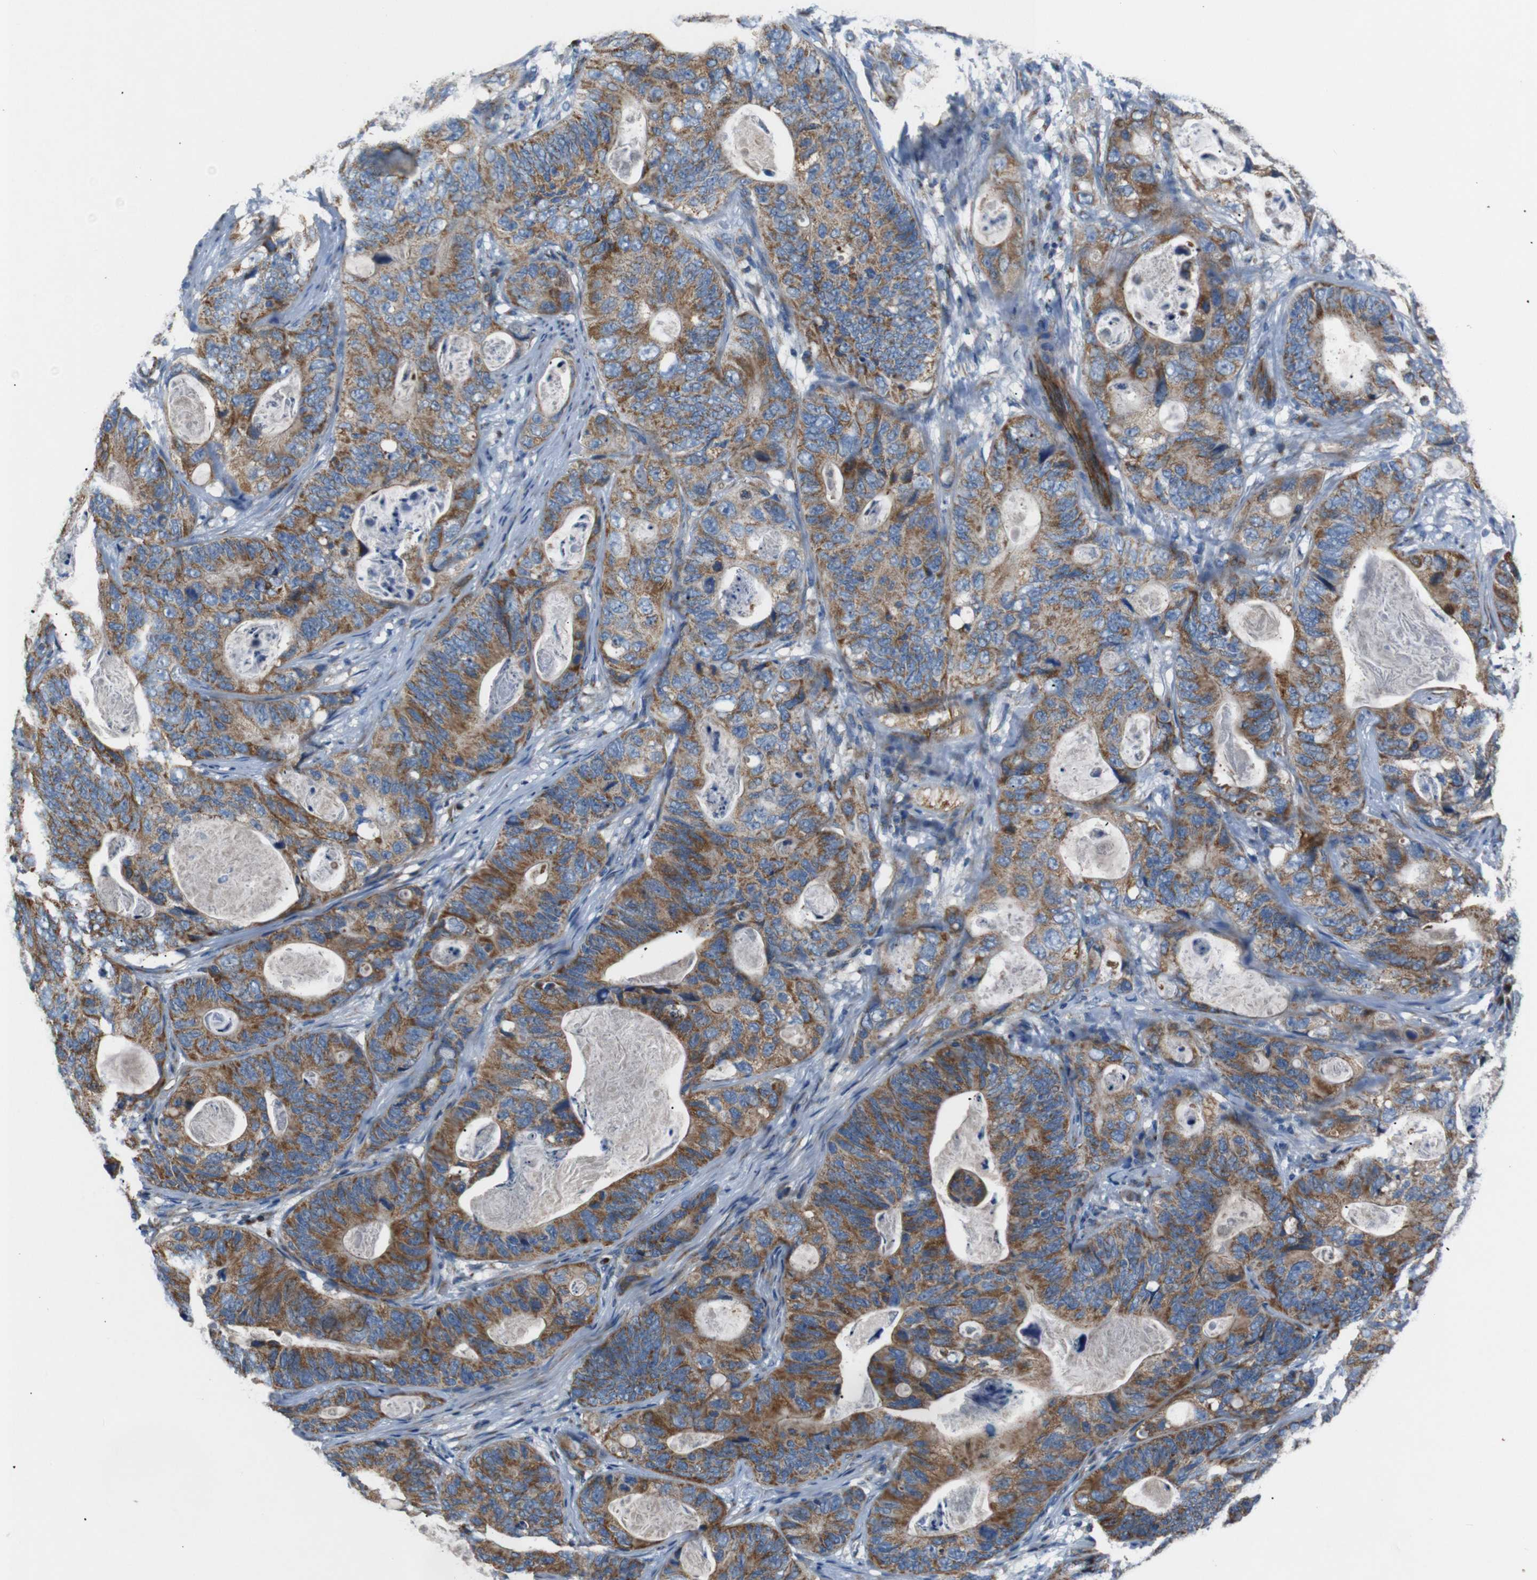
{"staining": {"intensity": "moderate", "quantity": ">75%", "location": "cytoplasmic/membranous"}, "tissue": "stomach cancer", "cell_type": "Tumor cells", "image_type": "cancer", "snomed": [{"axis": "morphology", "description": "Adenocarcinoma, NOS"}, {"axis": "topography", "description": "Stomach"}], "caption": "This photomicrograph displays immunohistochemistry (IHC) staining of stomach cancer, with medium moderate cytoplasmic/membranous positivity in about >75% of tumor cells.", "gene": "NETO2", "patient": {"sex": "female", "age": 89}}